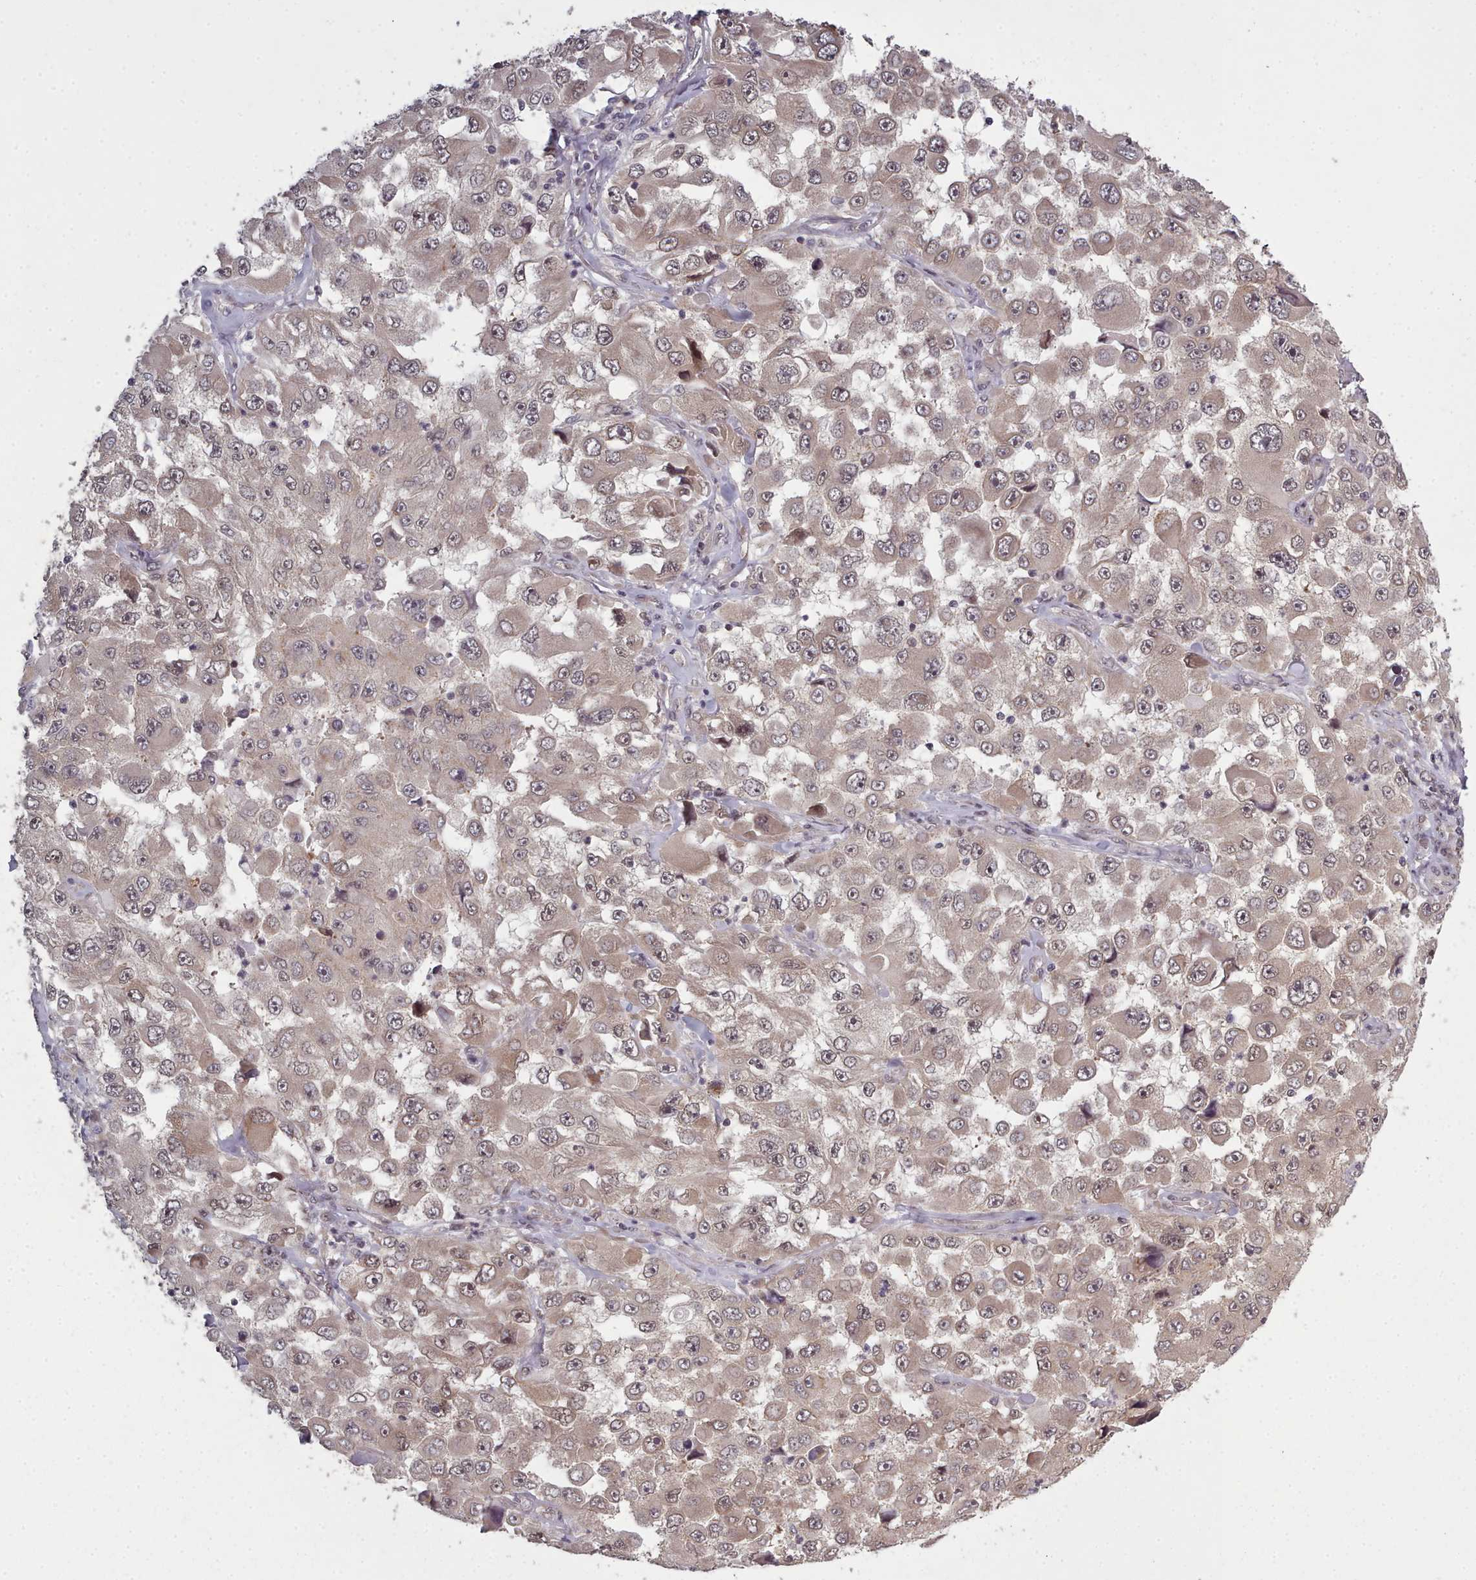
{"staining": {"intensity": "weak", "quantity": ">75%", "location": "cytoplasmic/membranous,nuclear"}, "tissue": "melanoma", "cell_type": "Tumor cells", "image_type": "cancer", "snomed": [{"axis": "morphology", "description": "Malignant melanoma, Metastatic site"}, {"axis": "topography", "description": "Lymph node"}], "caption": "IHC (DAB (3,3'-diaminobenzidine)) staining of melanoma shows weak cytoplasmic/membranous and nuclear protein staining in about >75% of tumor cells.", "gene": "DHX8", "patient": {"sex": "male", "age": 62}}